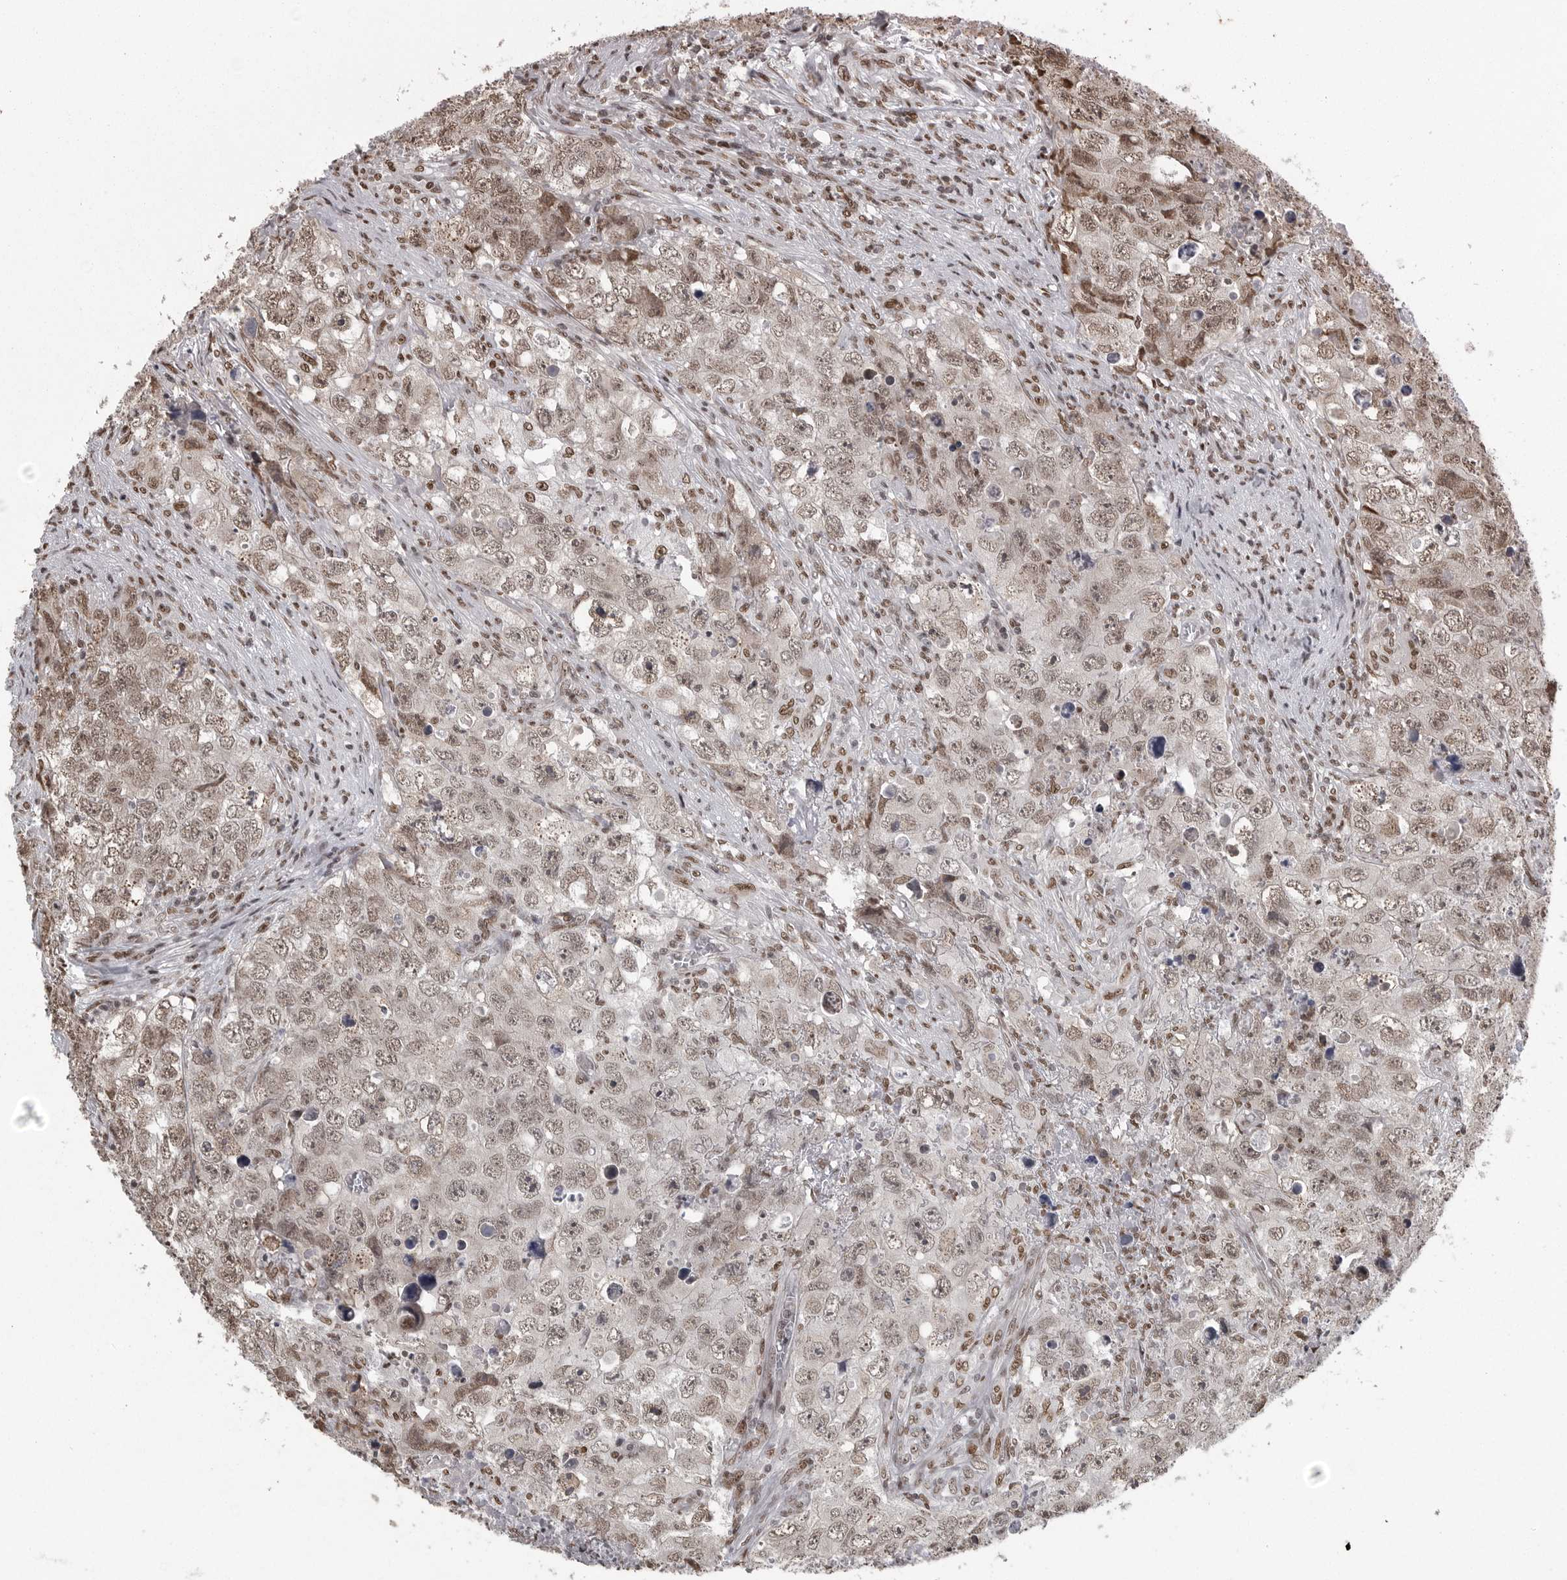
{"staining": {"intensity": "weak", "quantity": ">75%", "location": "nuclear"}, "tissue": "testis cancer", "cell_type": "Tumor cells", "image_type": "cancer", "snomed": [{"axis": "morphology", "description": "Seminoma, NOS"}, {"axis": "morphology", "description": "Carcinoma, Embryonal, NOS"}, {"axis": "topography", "description": "Testis"}], "caption": "Immunohistochemistry photomicrograph of testis cancer (seminoma) stained for a protein (brown), which shows low levels of weak nuclear expression in approximately >75% of tumor cells.", "gene": "YAF2", "patient": {"sex": "male", "age": 43}}